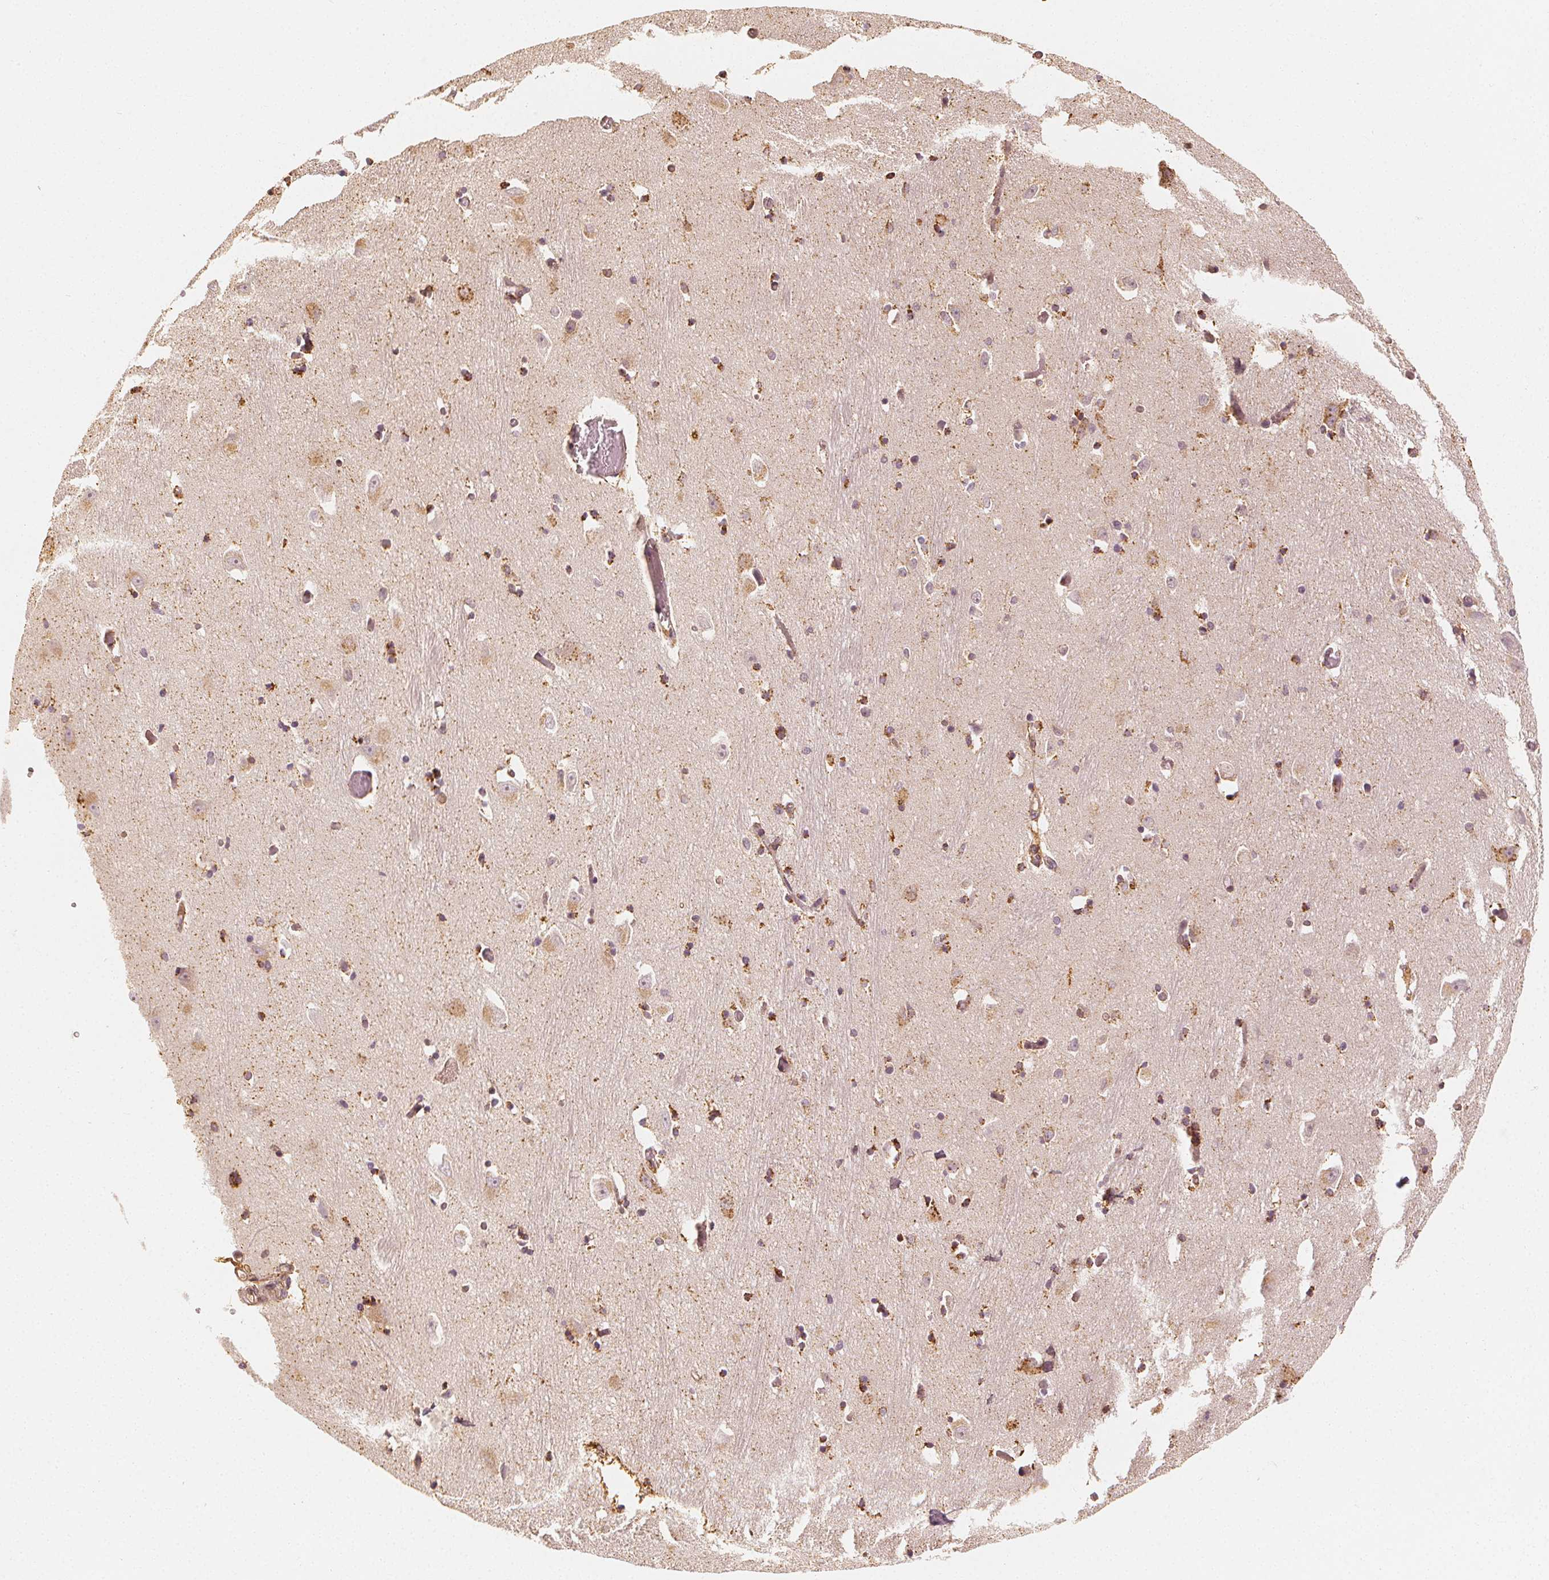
{"staining": {"intensity": "negative", "quantity": "none", "location": "none"}, "tissue": "caudate", "cell_type": "Glial cells", "image_type": "normal", "snomed": [{"axis": "morphology", "description": "Normal tissue, NOS"}, {"axis": "topography", "description": "Lateral ventricle wall"}, {"axis": "topography", "description": "Hippocampus"}], "caption": "An immunohistochemistry histopathology image of unremarkable caudate is shown. There is no staining in glial cells of caudate.", "gene": "ARHGAP26", "patient": {"sex": "female", "age": 63}}